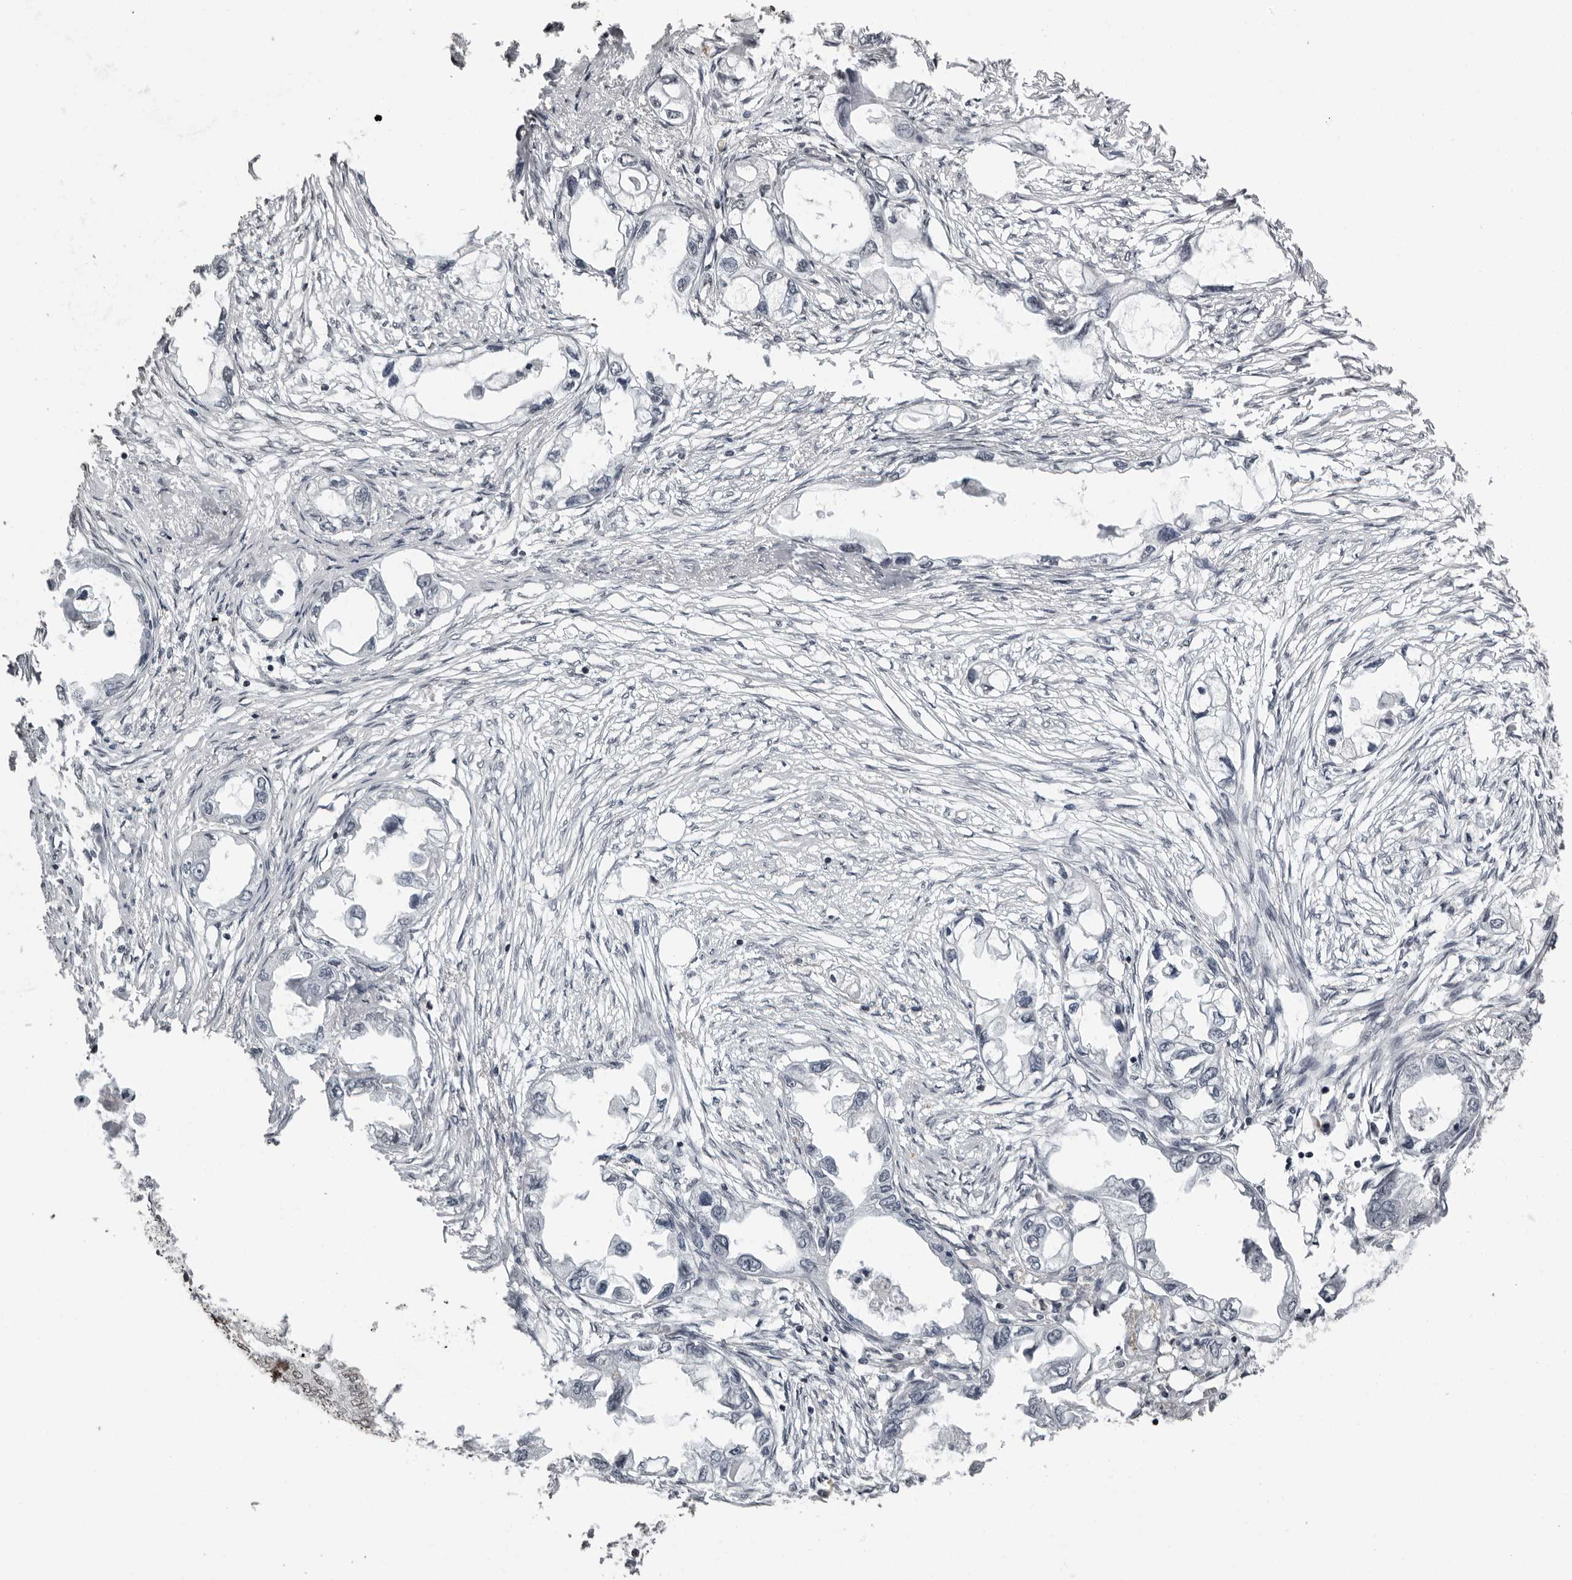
{"staining": {"intensity": "negative", "quantity": "none", "location": "none"}, "tissue": "endometrial cancer", "cell_type": "Tumor cells", "image_type": "cancer", "snomed": [{"axis": "morphology", "description": "Adenocarcinoma, NOS"}, {"axis": "morphology", "description": "Adenocarcinoma, metastatic, NOS"}, {"axis": "topography", "description": "Adipose tissue"}, {"axis": "topography", "description": "Endometrium"}], "caption": "Immunohistochemistry micrograph of human metastatic adenocarcinoma (endometrial) stained for a protein (brown), which demonstrates no expression in tumor cells.", "gene": "ORC1", "patient": {"sex": "female", "age": 67}}